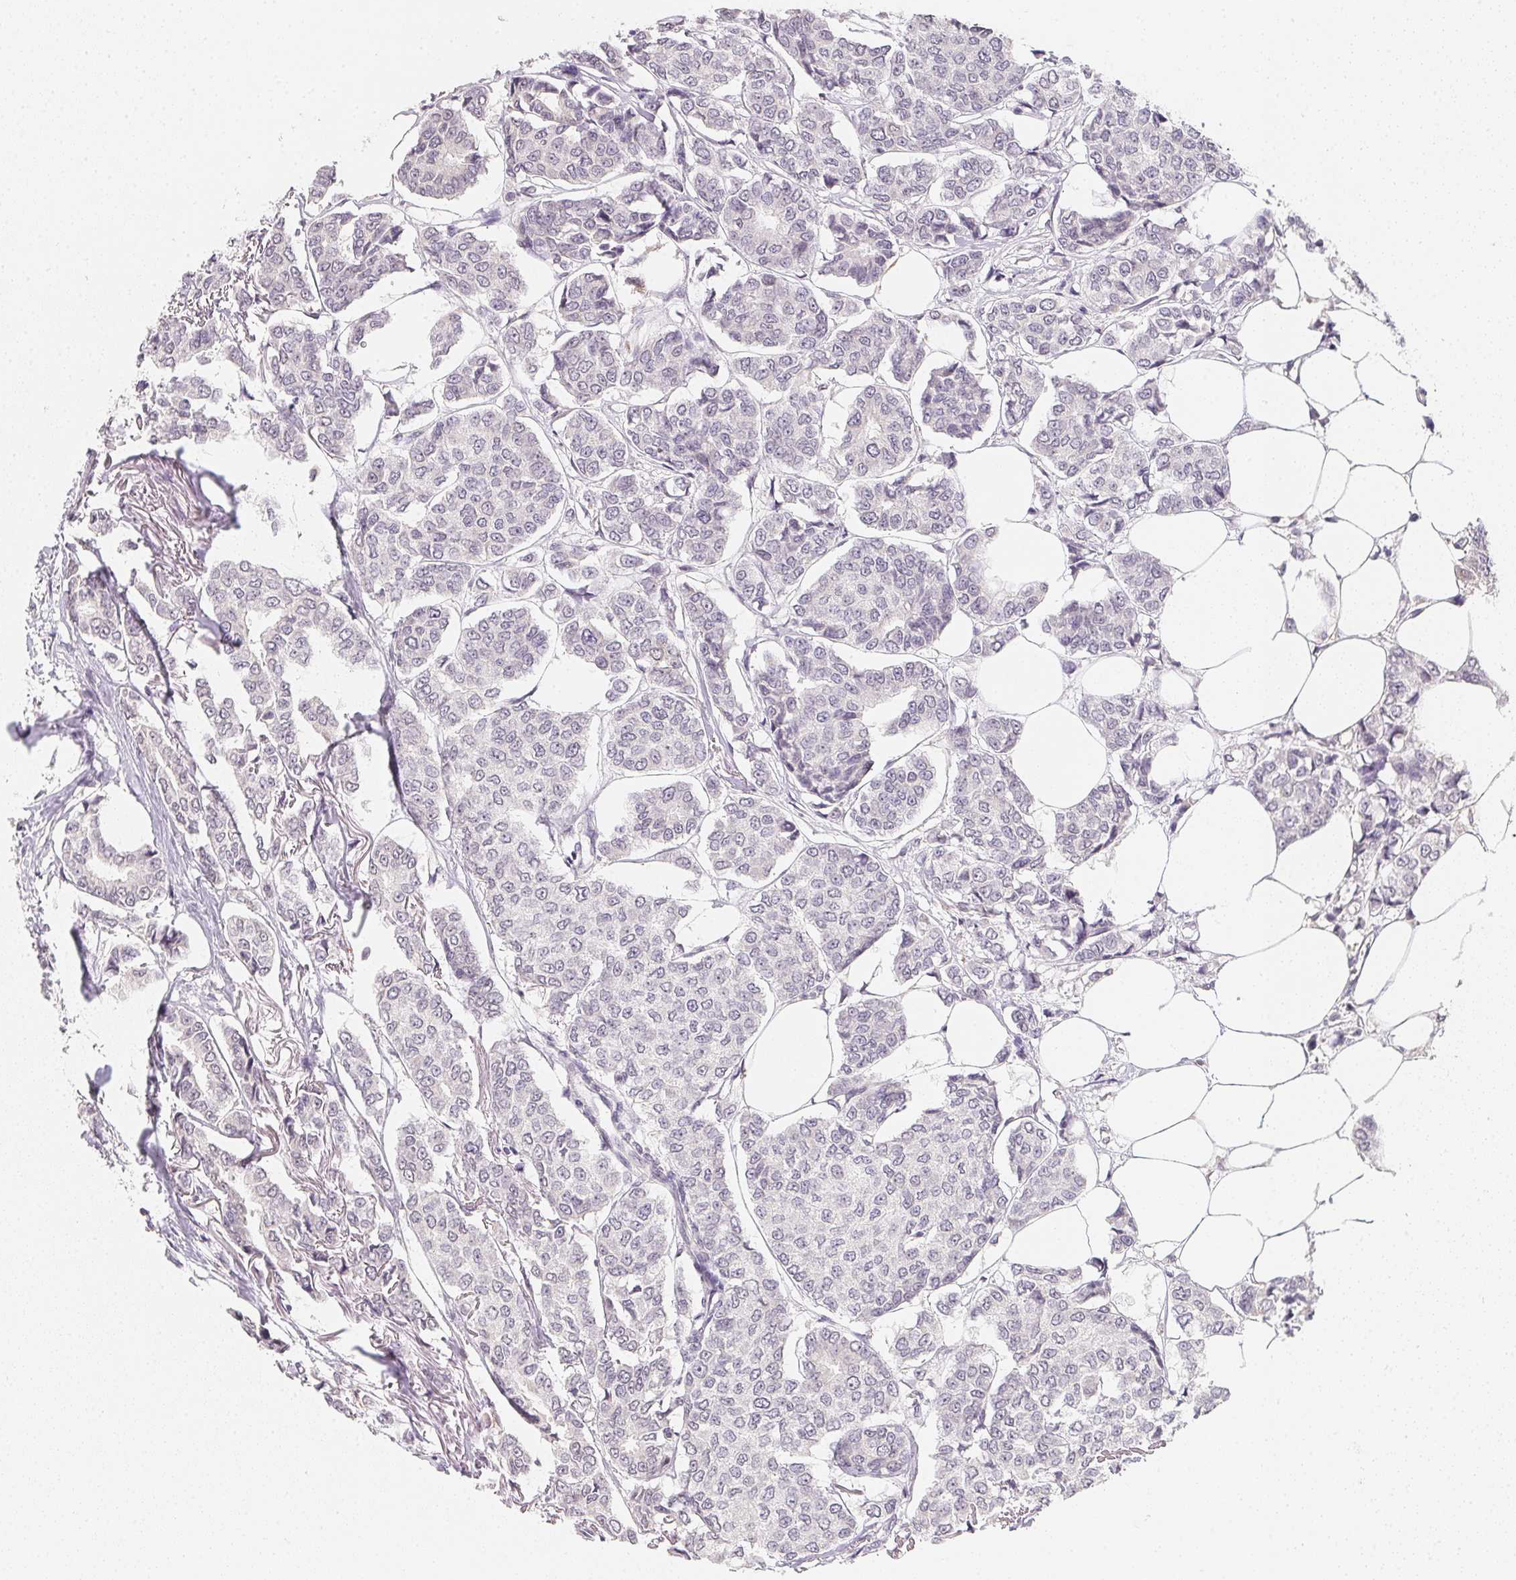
{"staining": {"intensity": "negative", "quantity": "none", "location": "none"}, "tissue": "breast cancer", "cell_type": "Tumor cells", "image_type": "cancer", "snomed": [{"axis": "morphology", "description": "Duct carcinoma"}, {"axis": "topography", "description": "Breast"}], "caption": "This is an IHC histopathology image of human breast cancer. There is no staining in tumor cells.", "gene": "SOAT1", "patient": {"sex": "female", "age": 94}}